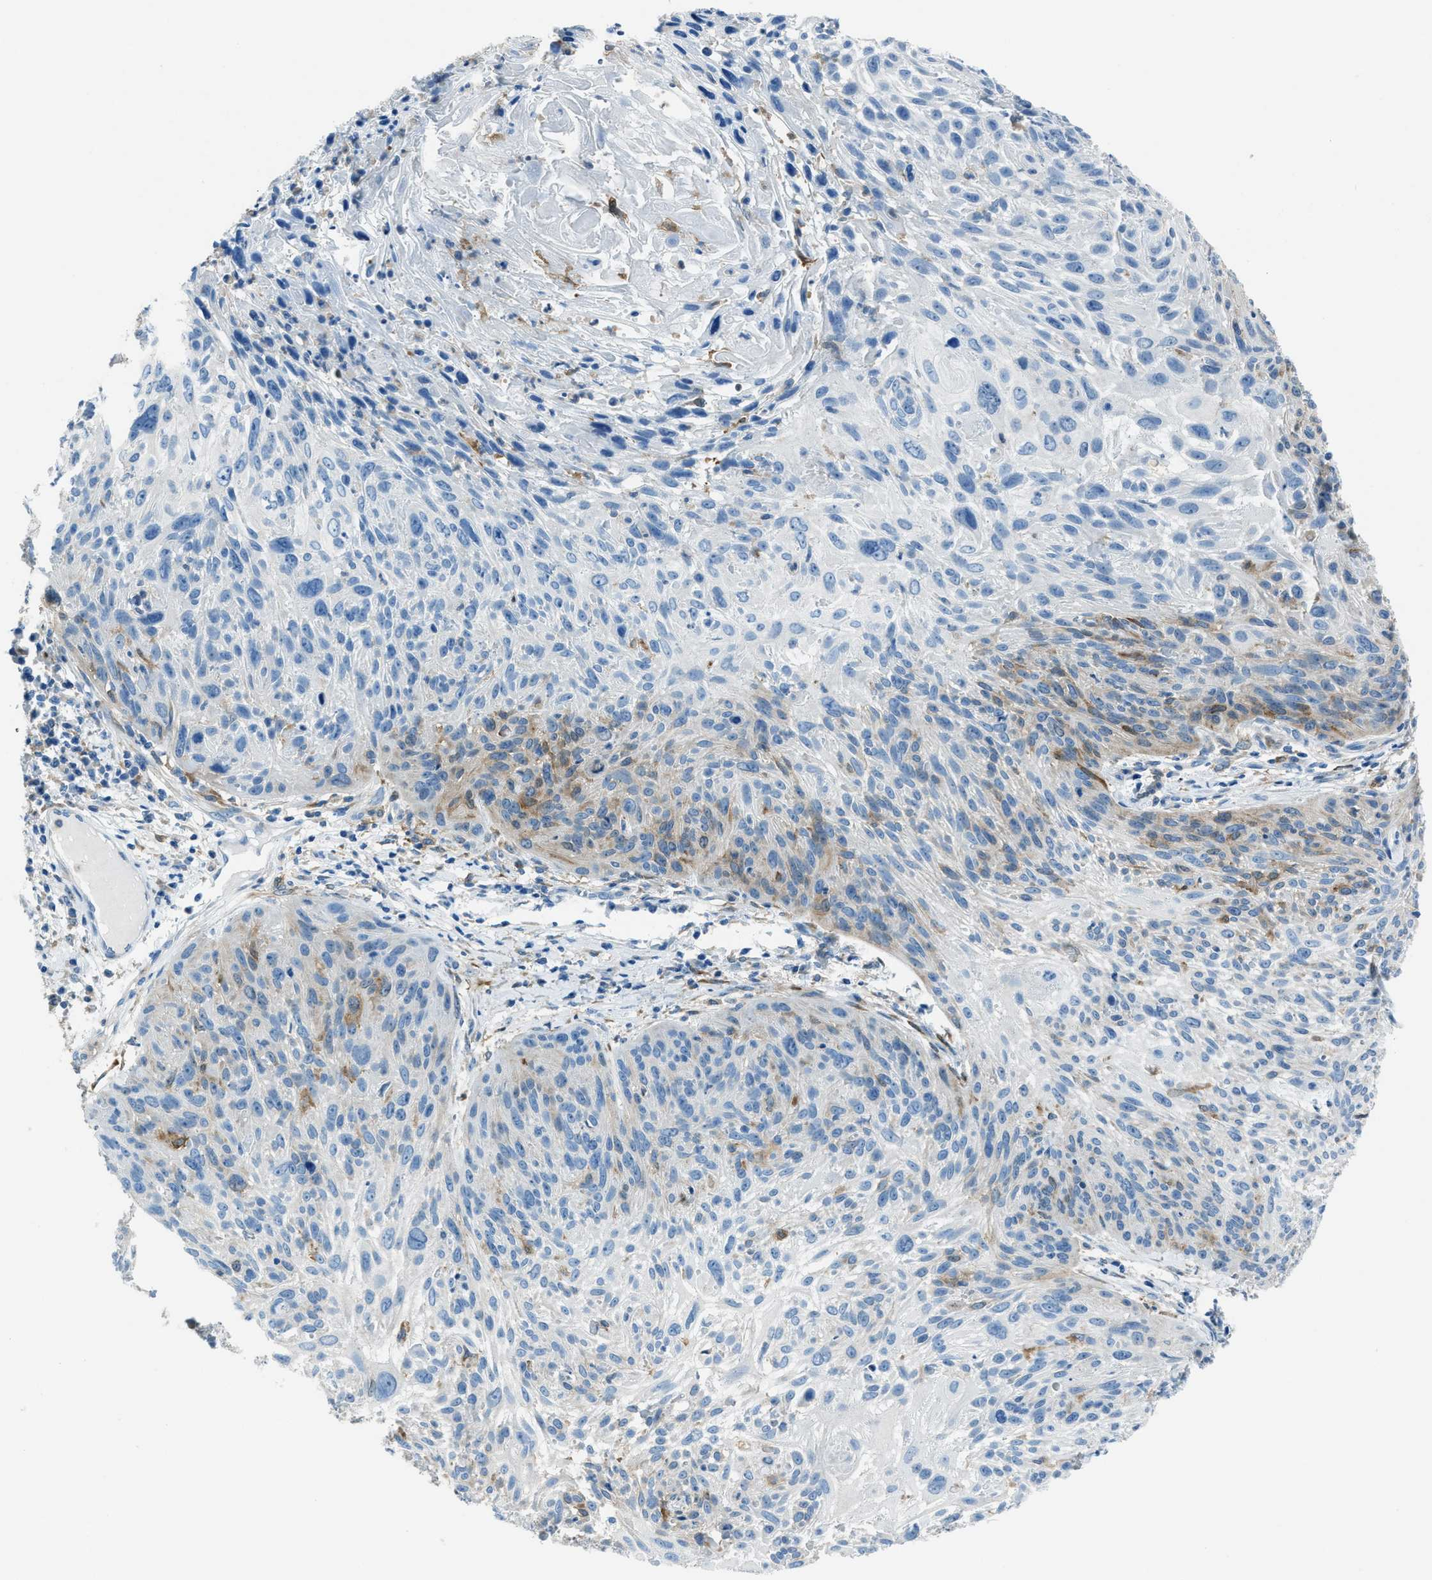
{"staining": {"intensity": "weak", "quantity": "<25%", "location": "cytoplasmic/membranous"}, "tissue": "cervical cancer", "cell_type": "Tumor cells", "image_type": "cancer", "snomed": [{"axis": "morphology", "description": "Squamous cell carcinoma, NOS"}, {"axis": "topography", "description": "Cervix"}], "caption": "Tumor cells show no significant staining in cervical squamous cell carcinoma. Nuclei are stained in blue.", "gene": "MATCAP2", "patient": {"sex": "female", "age": 51}}